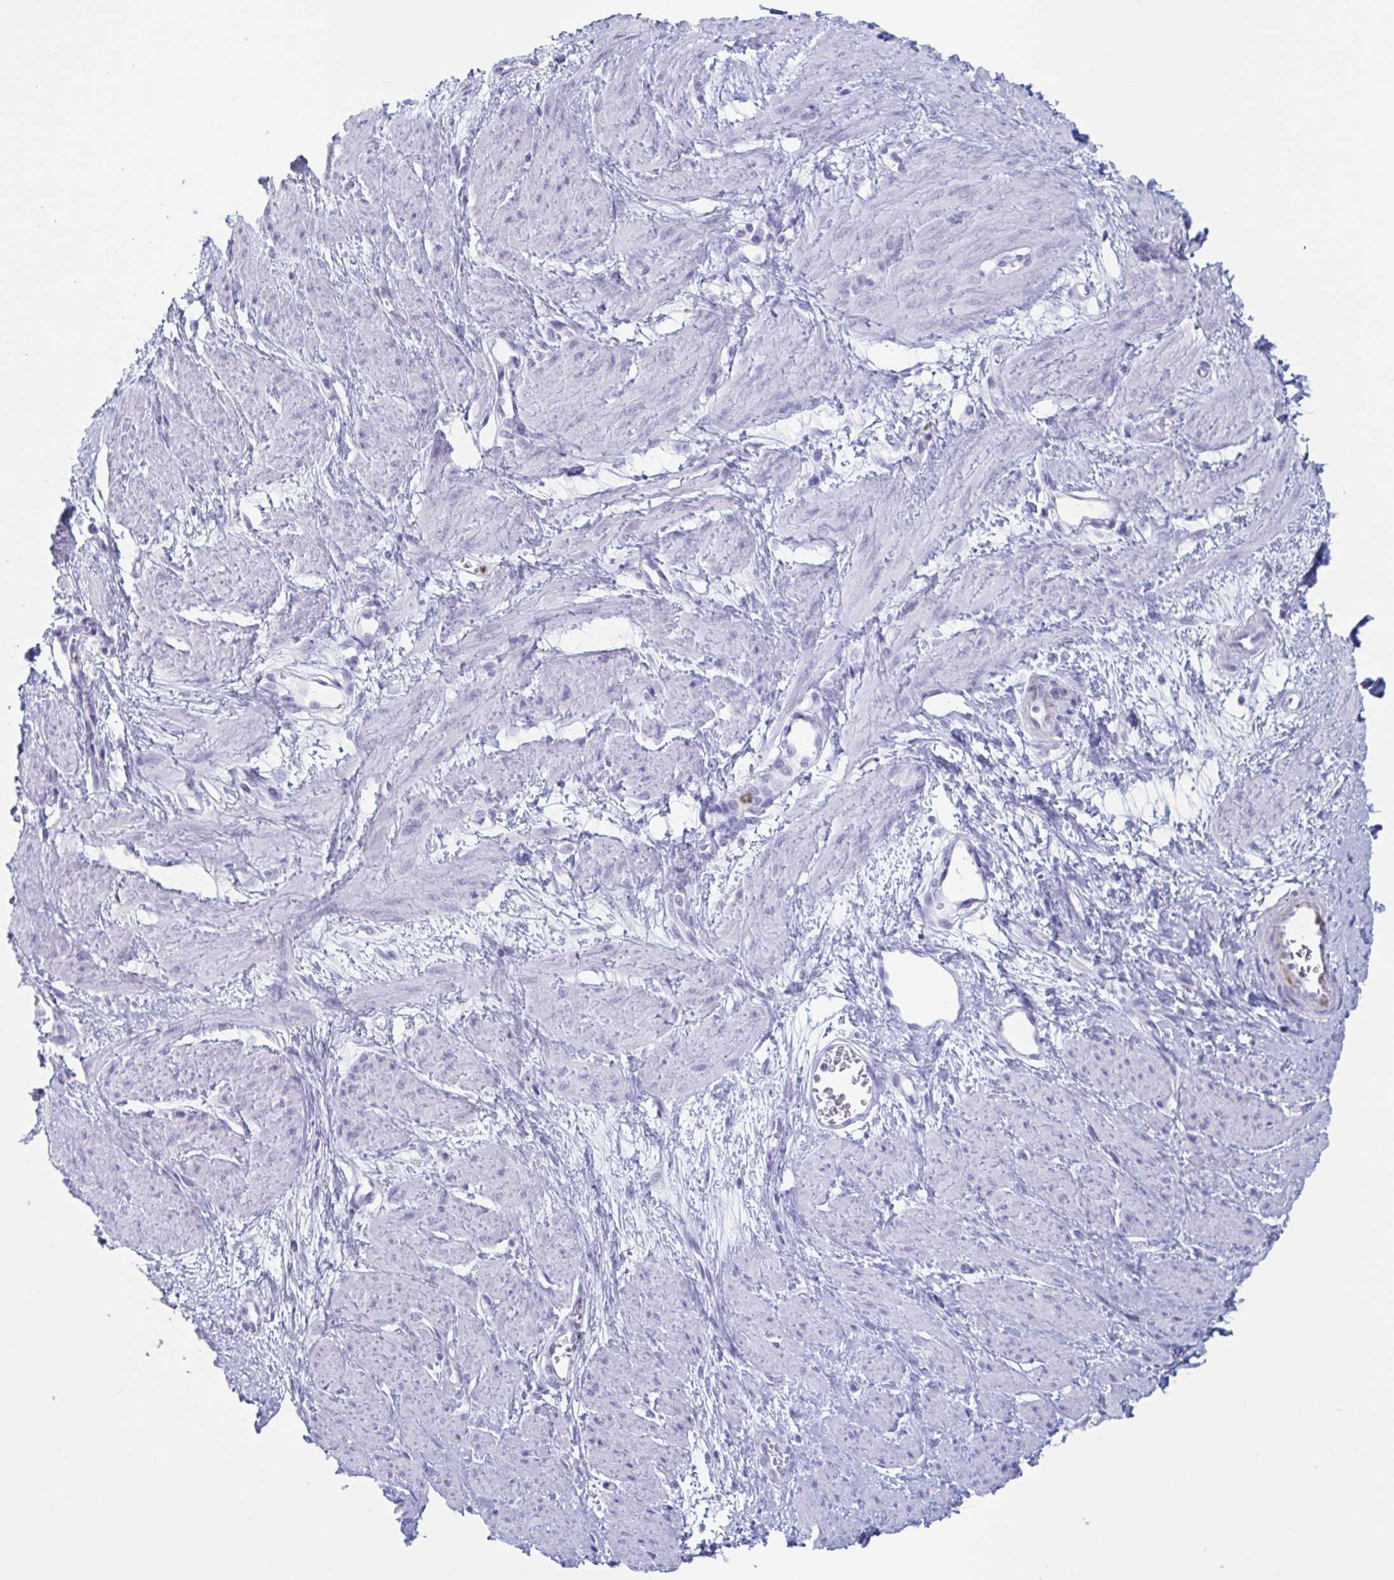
{"staining": {"intensity": "negative", "quantity": "none", "location": "none"}, "tissue": "smooth muscle", "cell_type": "Smooth muscle cells", "image_type": "normal", "snomed": [{"axis": "morphology", "description": "Normal tissue, NOS"}, {"axis": "topography", "description": "Smooth muscle"}, {"axis": "topography", "description": "Uterus"}], "caption": "This is an IHC photomicrograph of unremarkable smooth muscle. There is no staining in smooth muscle cells.", "gene": "CYP4F11", "patient": {"sex": "female", "age": 39}}